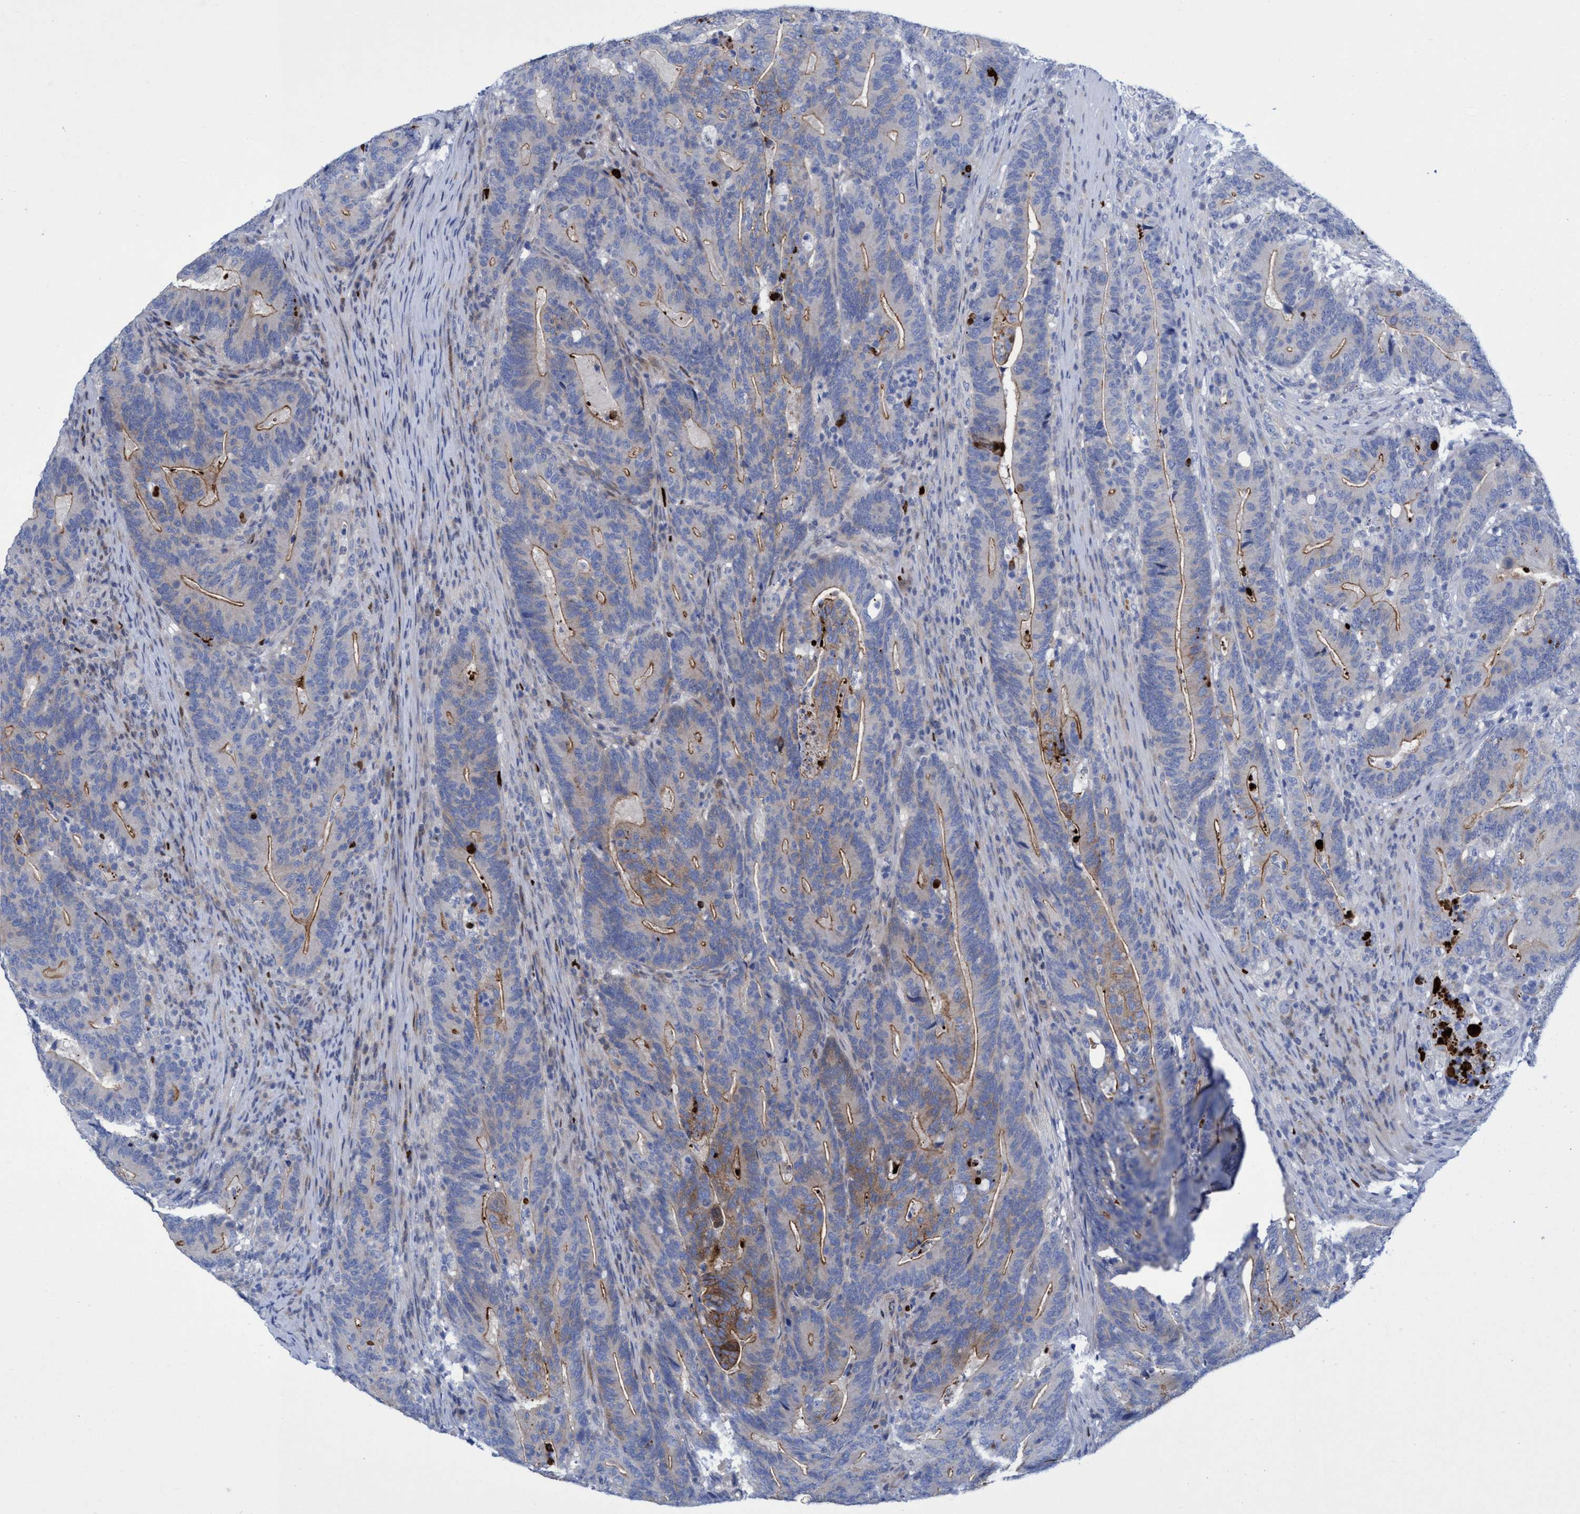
{"staining": {"intensity": "moderate", "quantity": ">75%", "location": "cytoplasmic/membranous"}, "tissue": "colorectal cancer", "cell_type": "Tumor cells", "image_type": "cancer", "snomed": [{"axis": "morphology", "description": "Adenocarcinoma, NOS"}, {"axis": "topography", "description": "Colon"}], "caption": "The photomicrograph displays immunohistochemical staining of colorectal cancer (adenocarcinoma). There is moderate cytoplasmic/membranous expression is identified in approximately >75% of tumor cells.", "gene": "R3HCC1", "patient": {"sex": "female", "age": 66}}